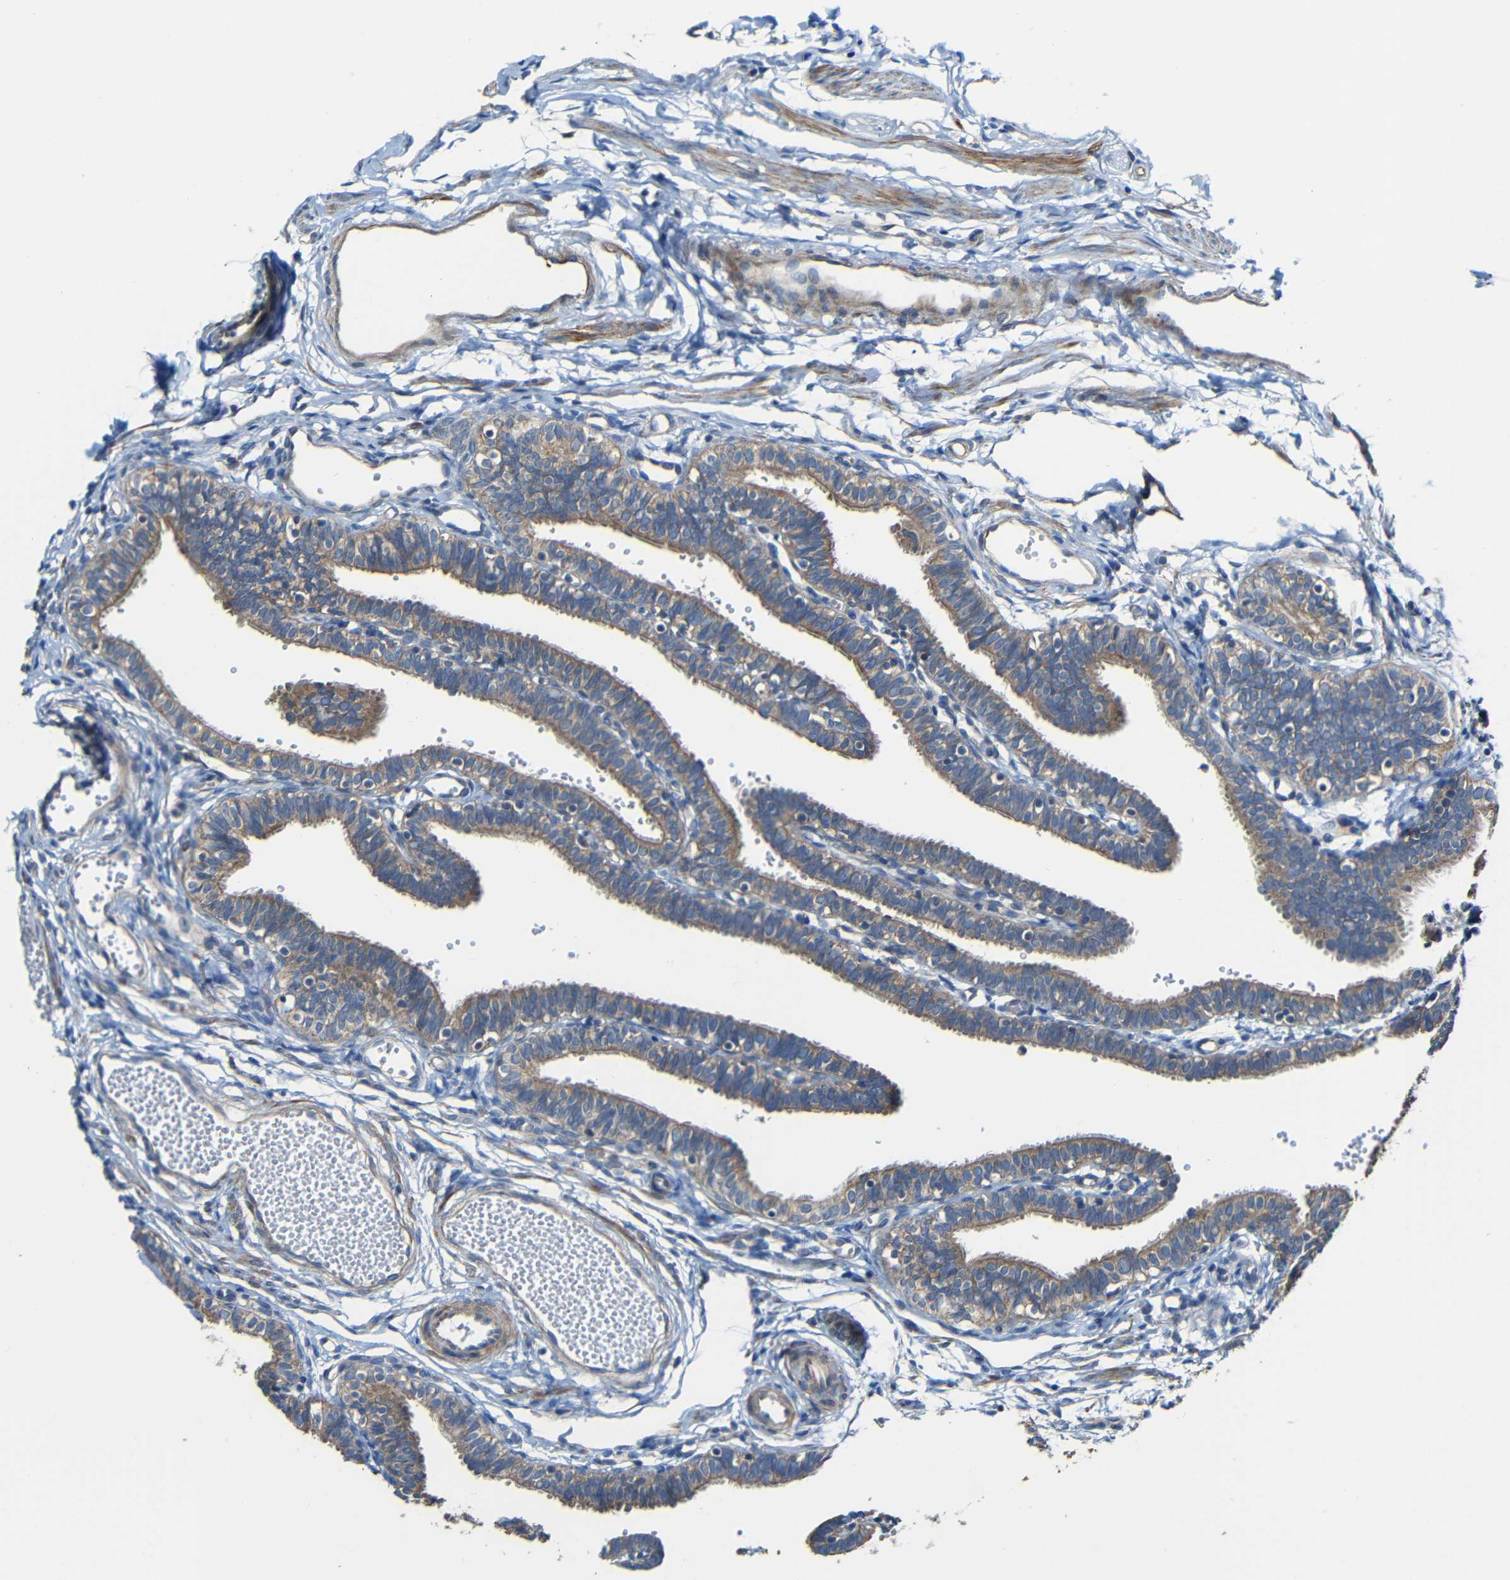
{"staining": {"intensity": "moderate", "quantity": "25%-75%", "location": "cytoplasmic/membranous"}, "tissue": "fallopian tube", "cell_type": "Glandular cells", "image_type": "normal", "snomed": [{"axis": "morphology", "description": "Normal tissue, NOS"}, {"axis": "topography", "description": "Fallopian tube"}, {"axis": "topography", "description": "Placenta"}], "caption": "A photomicrograph of fallopian tube stained for a protein exhibits moderate cytoplasmic/membranous brown staining in glandular cells. Using DAB (3,3'-diaminobenzidine) (brown) and hematoxylin (blue) stains, captured at high magnification using brightfield microscopy.", "gene": "RHOT2", "patient": {"sex": "female", "age": 34}}